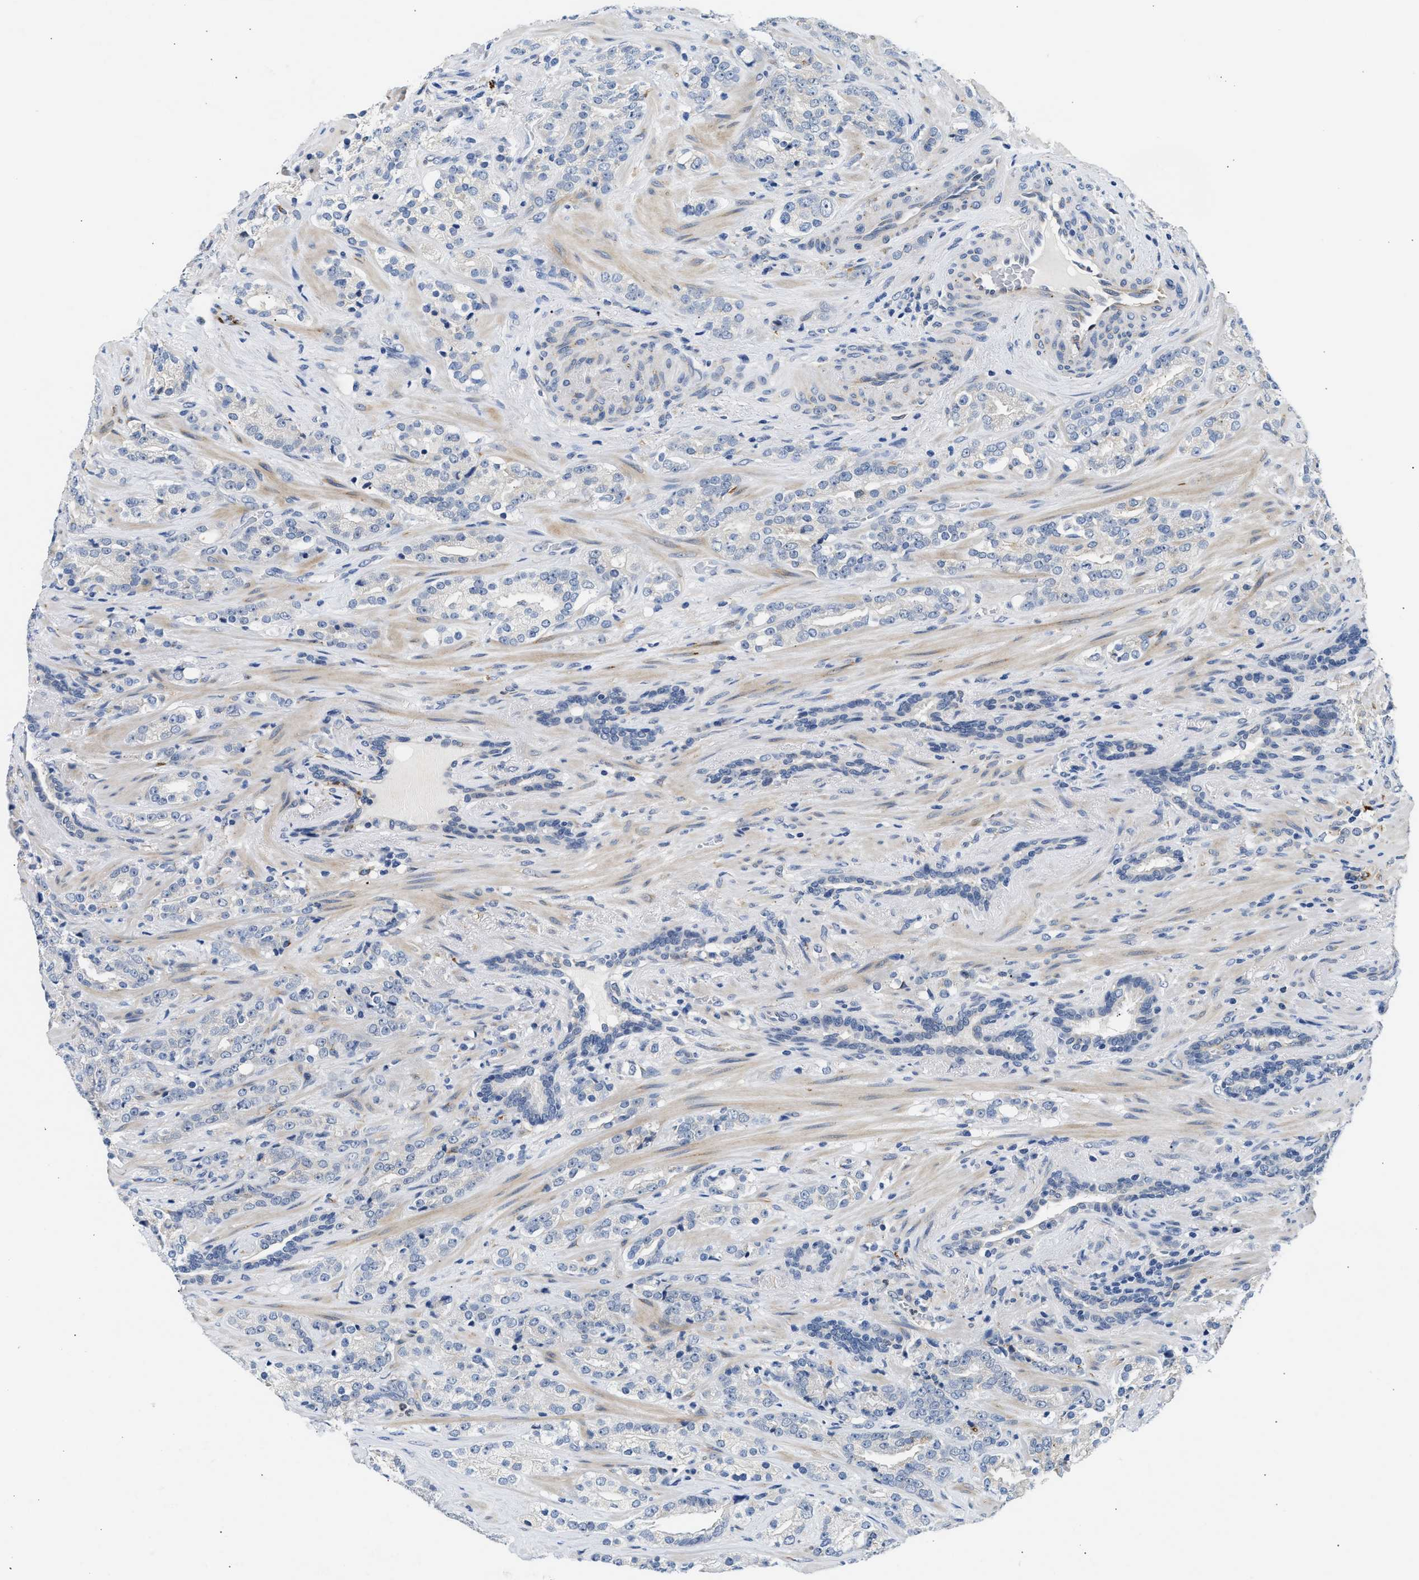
{"staining": {"intensity": "negative", "quantity": "none", "location": "none"}, "tissue": "prostate cancer", "cell_type": "Tumor cells", "image_type": "cancer", "snomed": [{"axis": "morphology", "description": "Adenocarcinoma, High grade"}, {"axis": "topography", "description": "Prostate"}], "caption": "Protein analysis of prostate high-grade adenocarcinoma reveals no significant staining in tumor cells.", "gene": "PPM1L", "patient": {"sex": "male", "age": 71}}